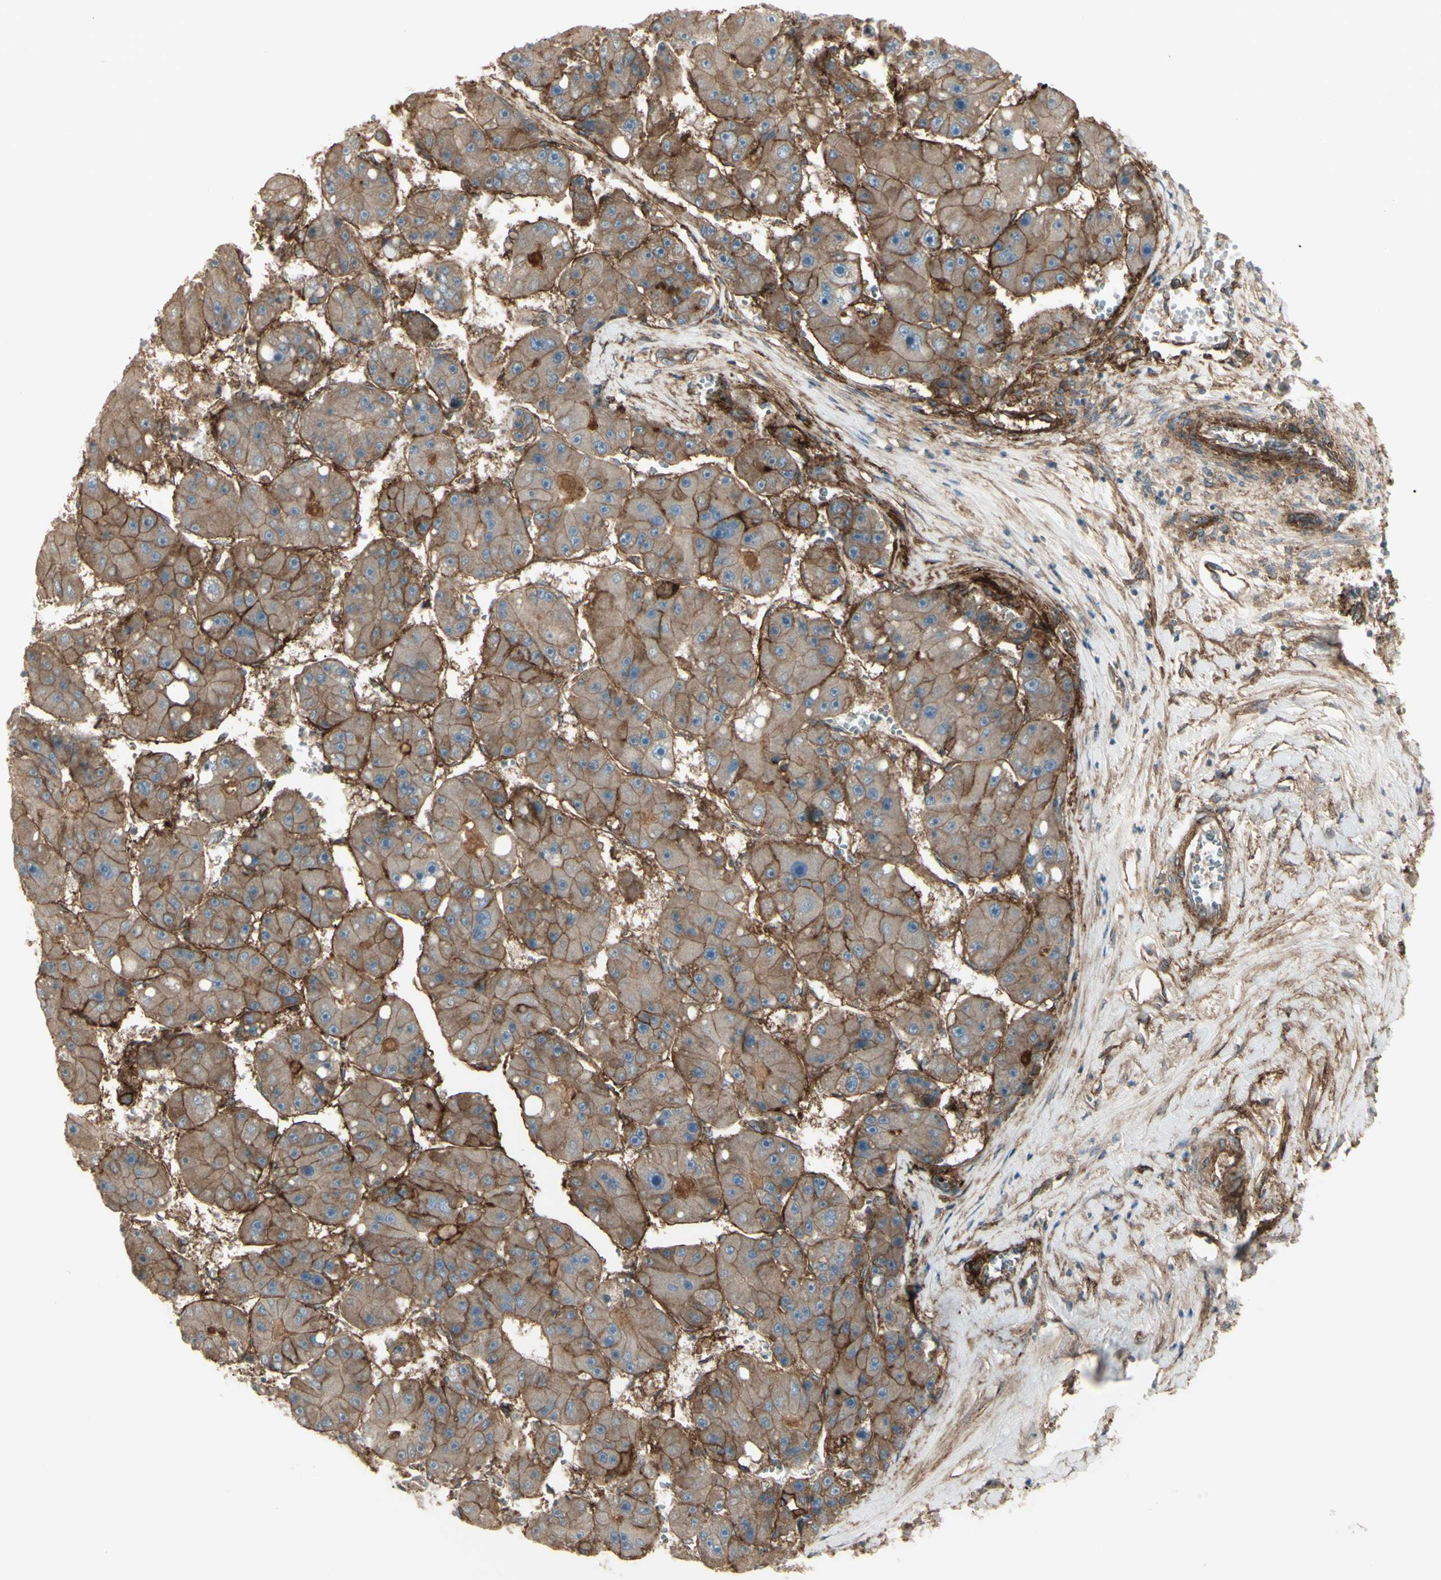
{"staining": {"intensity": "moderate", "quantity": ">75%", "location": "cytoplasmic/membranous"}, "tissue": "liver cancer", "cell_type": "Tumor cells", "image_type": "cancer", "snomed": [{"axis": "morphology", "description": "Carcinoma, Hepatocellular, NOS"}, {"axis": "topography", "description": "Liver"}], "caption": "DAB immunohistochemical staining of human liver hepatocellular carcinoma shows moderate cytoplasmic/membranous protein expression in approximately >75% of tumor cells. Nuclei are stained in blue.", "gene": "CD276", "patient": {"sex": "female", "age": 61}}